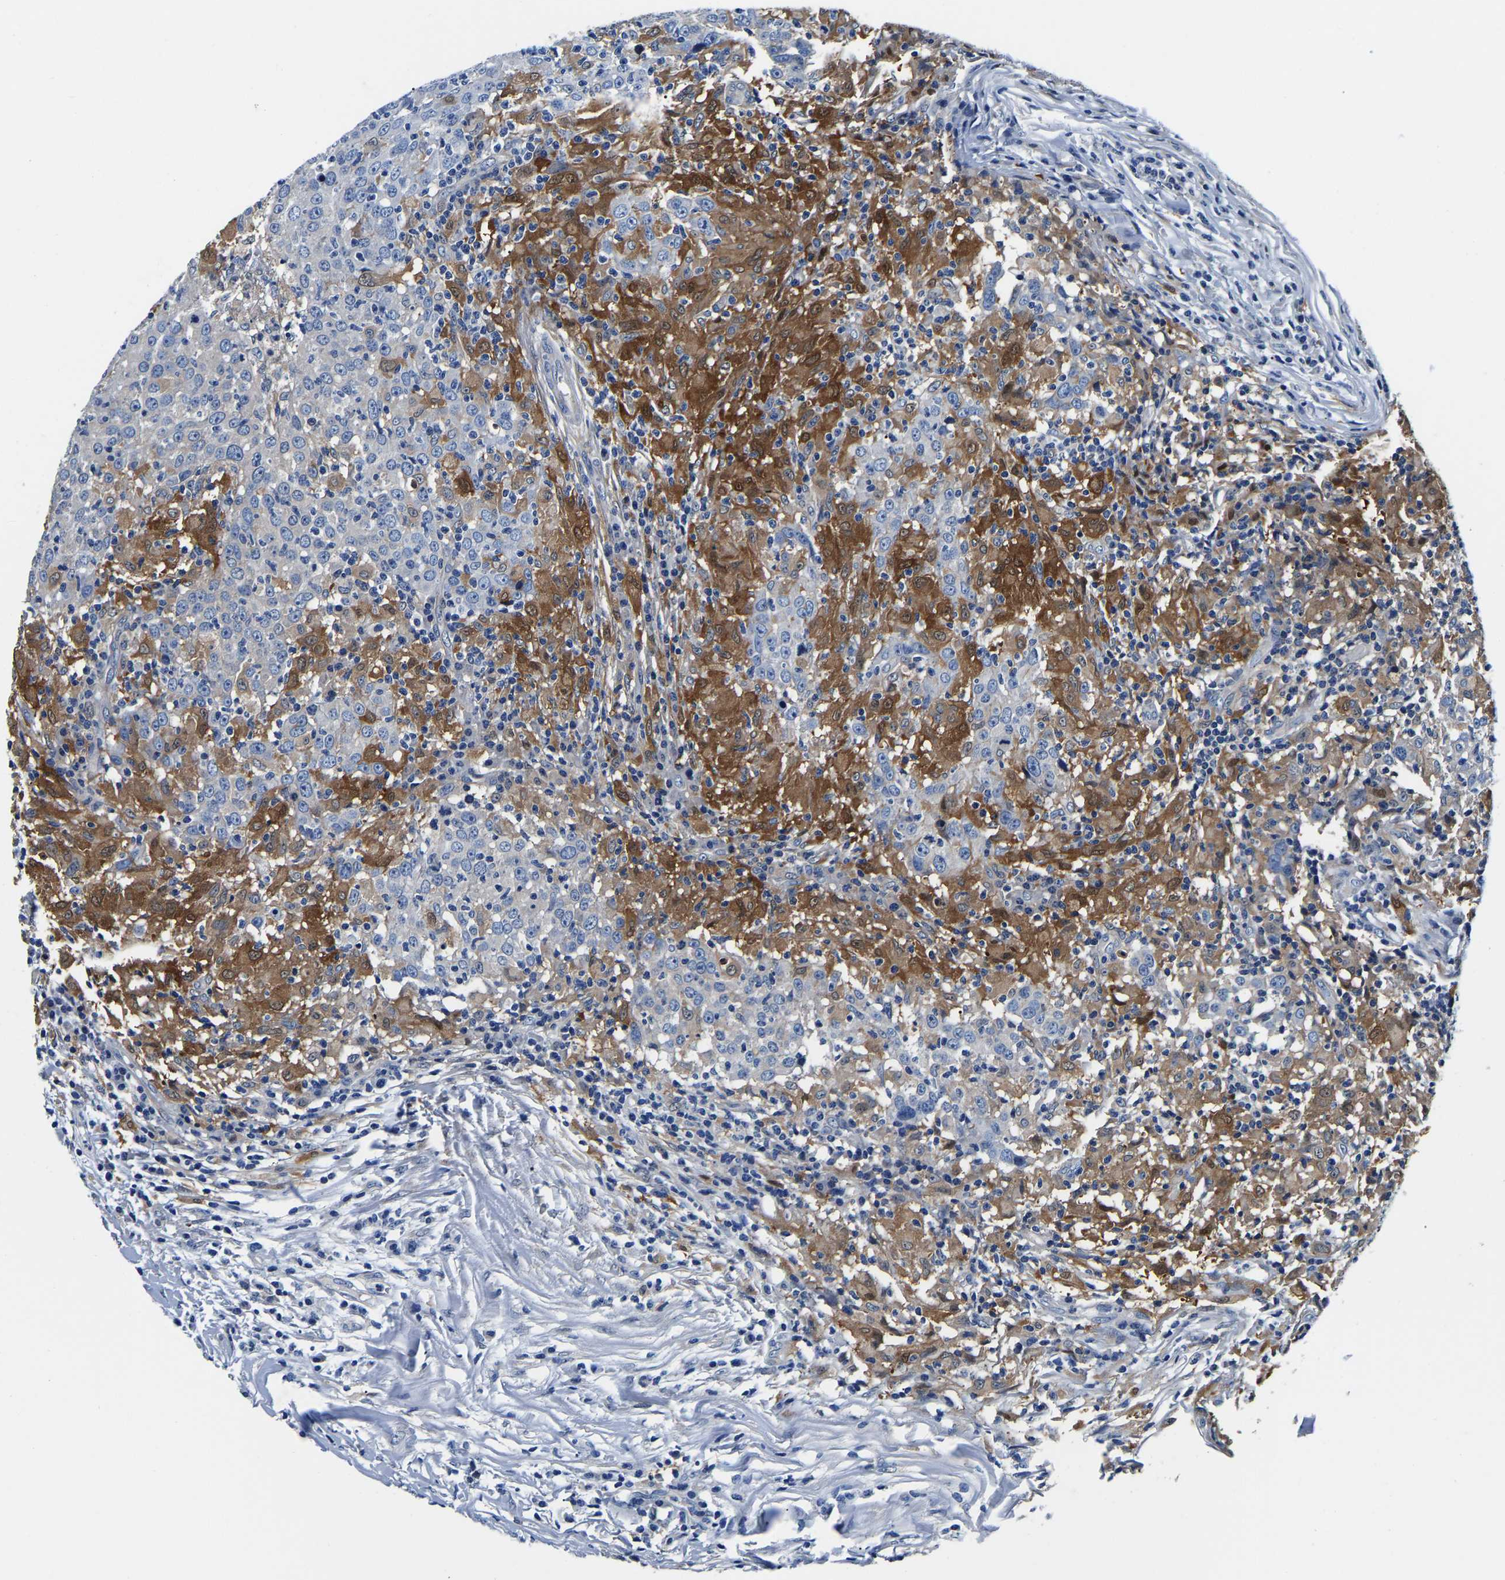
{"staining": {"intensity": "negative", "quantity": "none", "location": "none"}, "tissue": "head and neck cancer", "cell_type": "Tumor cells", "image_type": "cancer", "snomed": [{"axis": "morphology", "description": "Adenocarcinoma, NOS"}, {"axis": "topography", "description": "Salivary gland"}, {"axis": "topography", "description": "Head-Neck"}], "caption": "There is no significant positivity in tumor cells of head and neck adenocarcinoma.", "gene": "ACO1", "patient": {"sex": "female", "age": 65}}